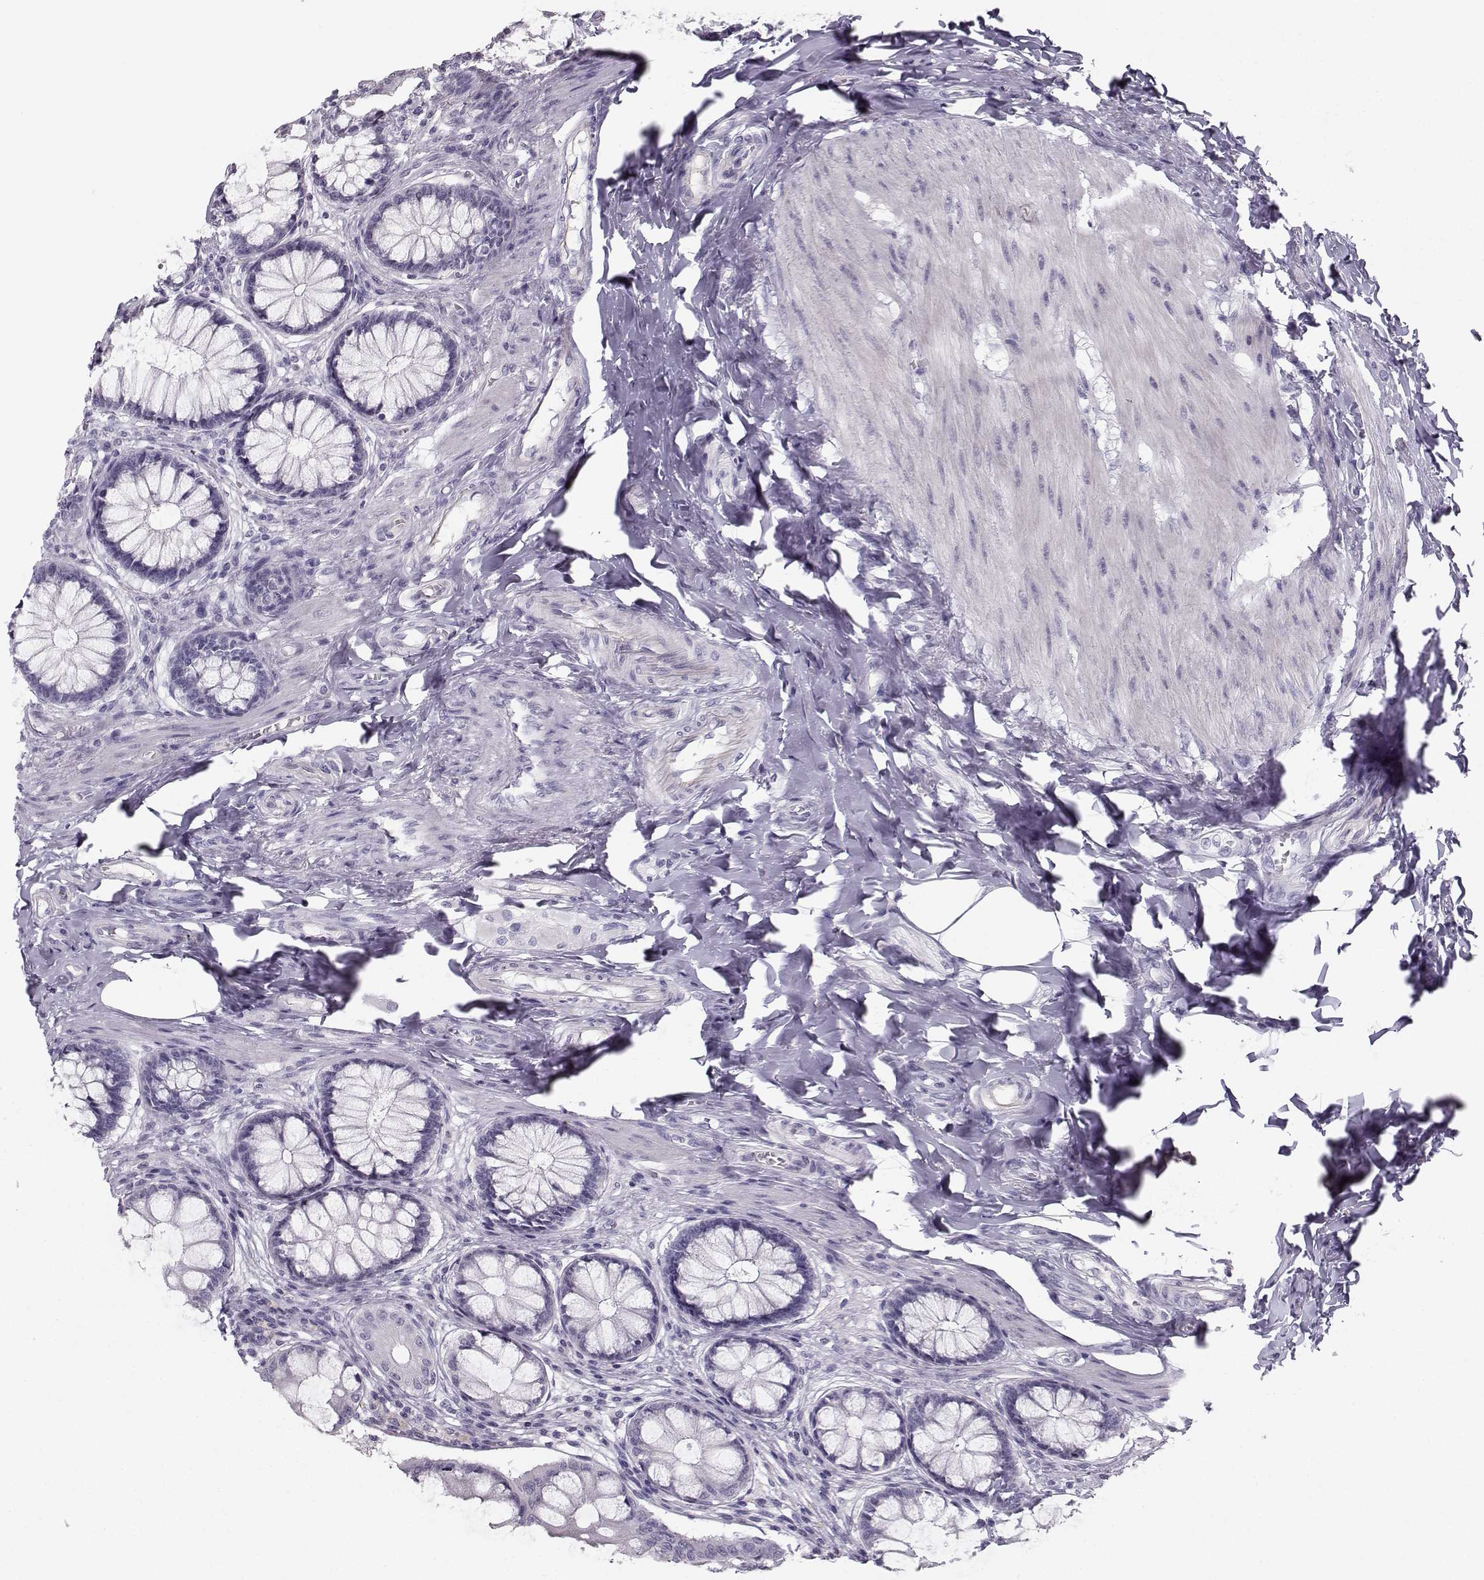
{"staining": {"intensity": "negative", "quantity": "none", "location": "none"}, "tissue": "colon", "cell_type": "Endothelial cells", "image_type": "normal", "snomed": [{"axis": "morphology", "description": "Normal tissue, NOS"}, {"axis": "topography", "description": "Colon"}], "caption": "The image exhibits no staining of endothelial cells in unremarkable colon.", "gene": "CASR", "patient": {"sex": "female", "age": 65}}